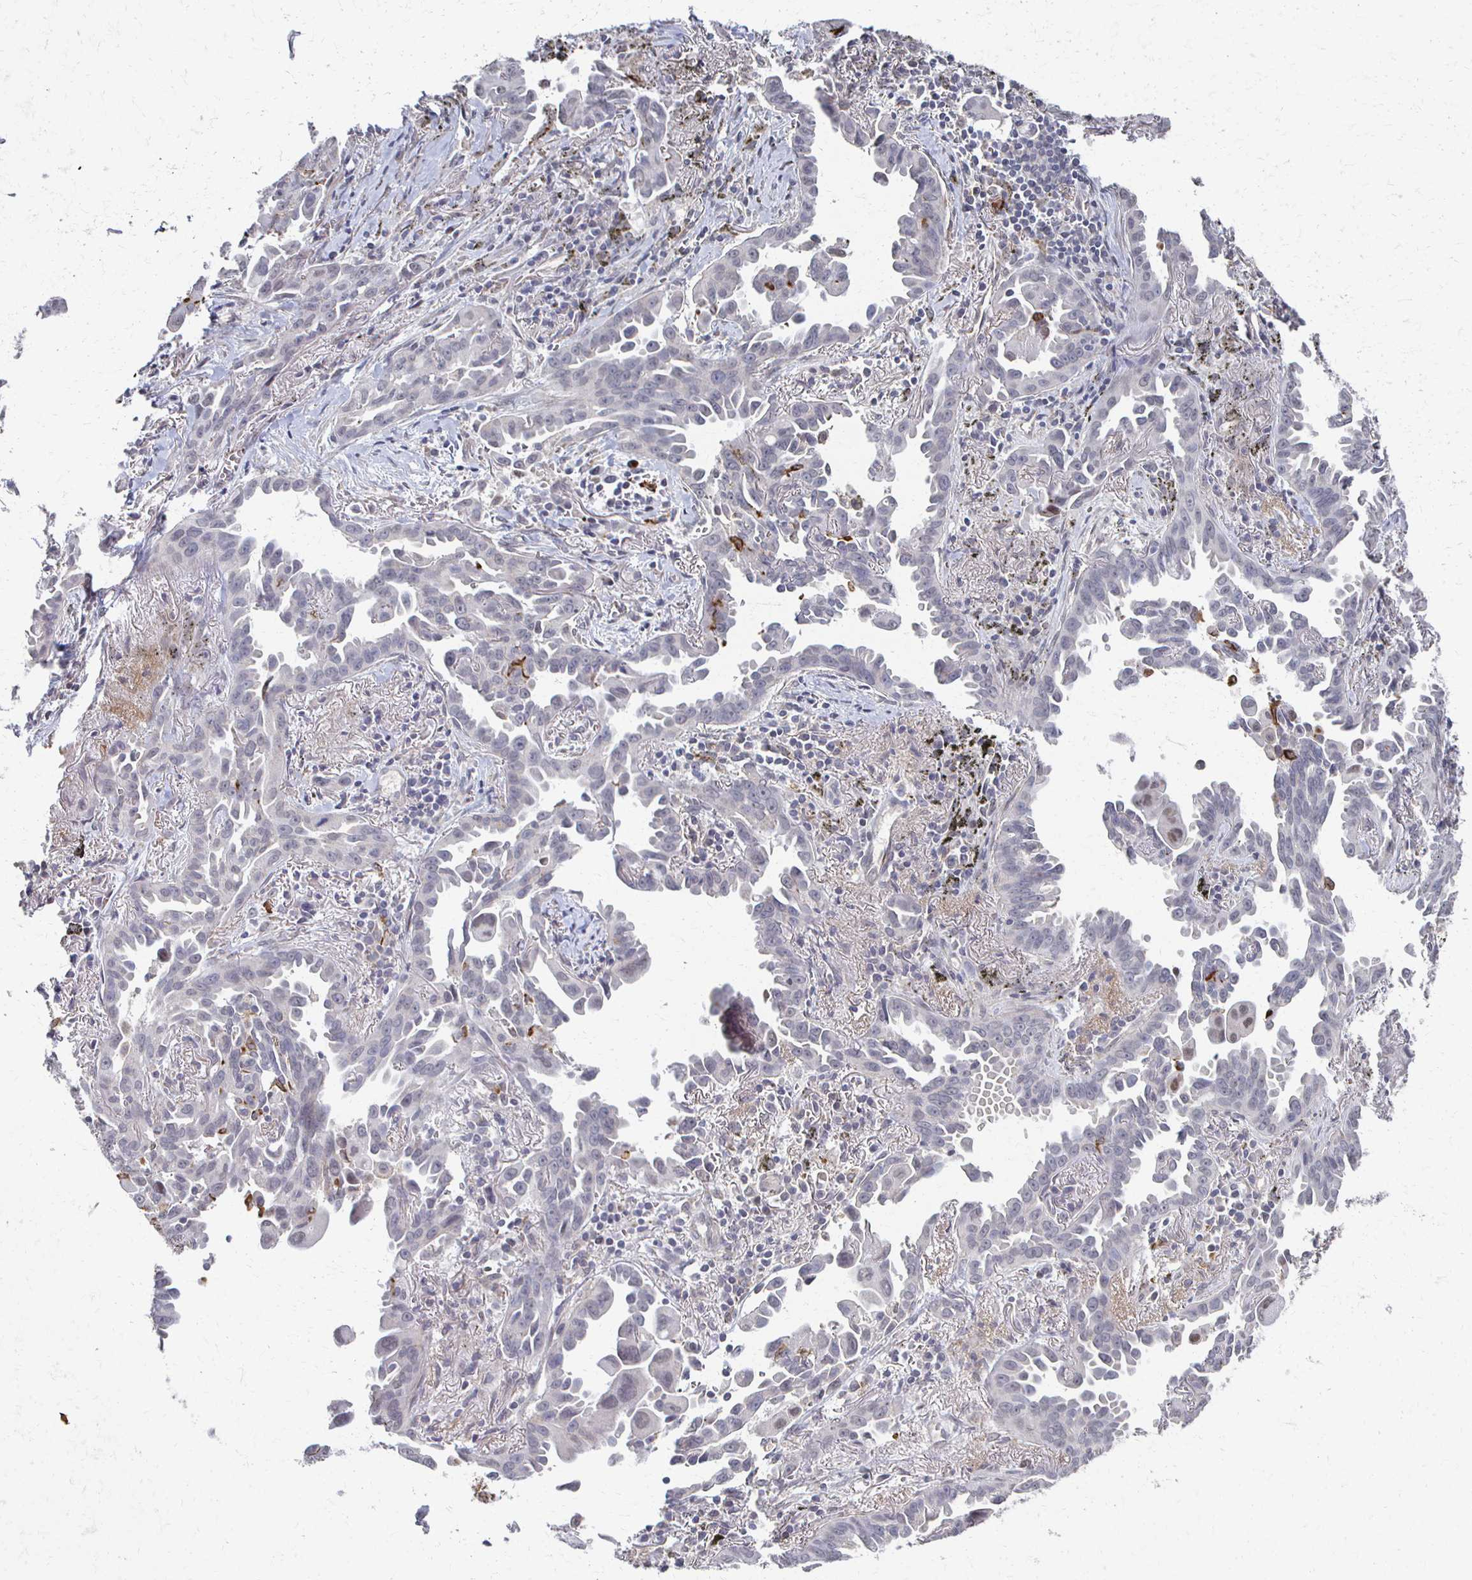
{"staining": {"intensity": "negative", "quantity": "none", "location": "none"}, "tissue": "lung cancer", "cell_type": "Tumor cells", "image_type": "cancer", "snomed": [{"axis": "morphology", "description": "Adenocarcinoma, NOS"}, {"axis": "topography", "description": "Lung"}], "caption": "This is a image of IHC staining of lung cancer (adenocarcinoma), which shows no positivity in tumor cells. (Brightfield microscopy of DAB (3,3'-diaminobenzidine) immunohistochemistry at high magnification).", "gene": "DAB1", "patient": {"sex": "male", "age": 68}}